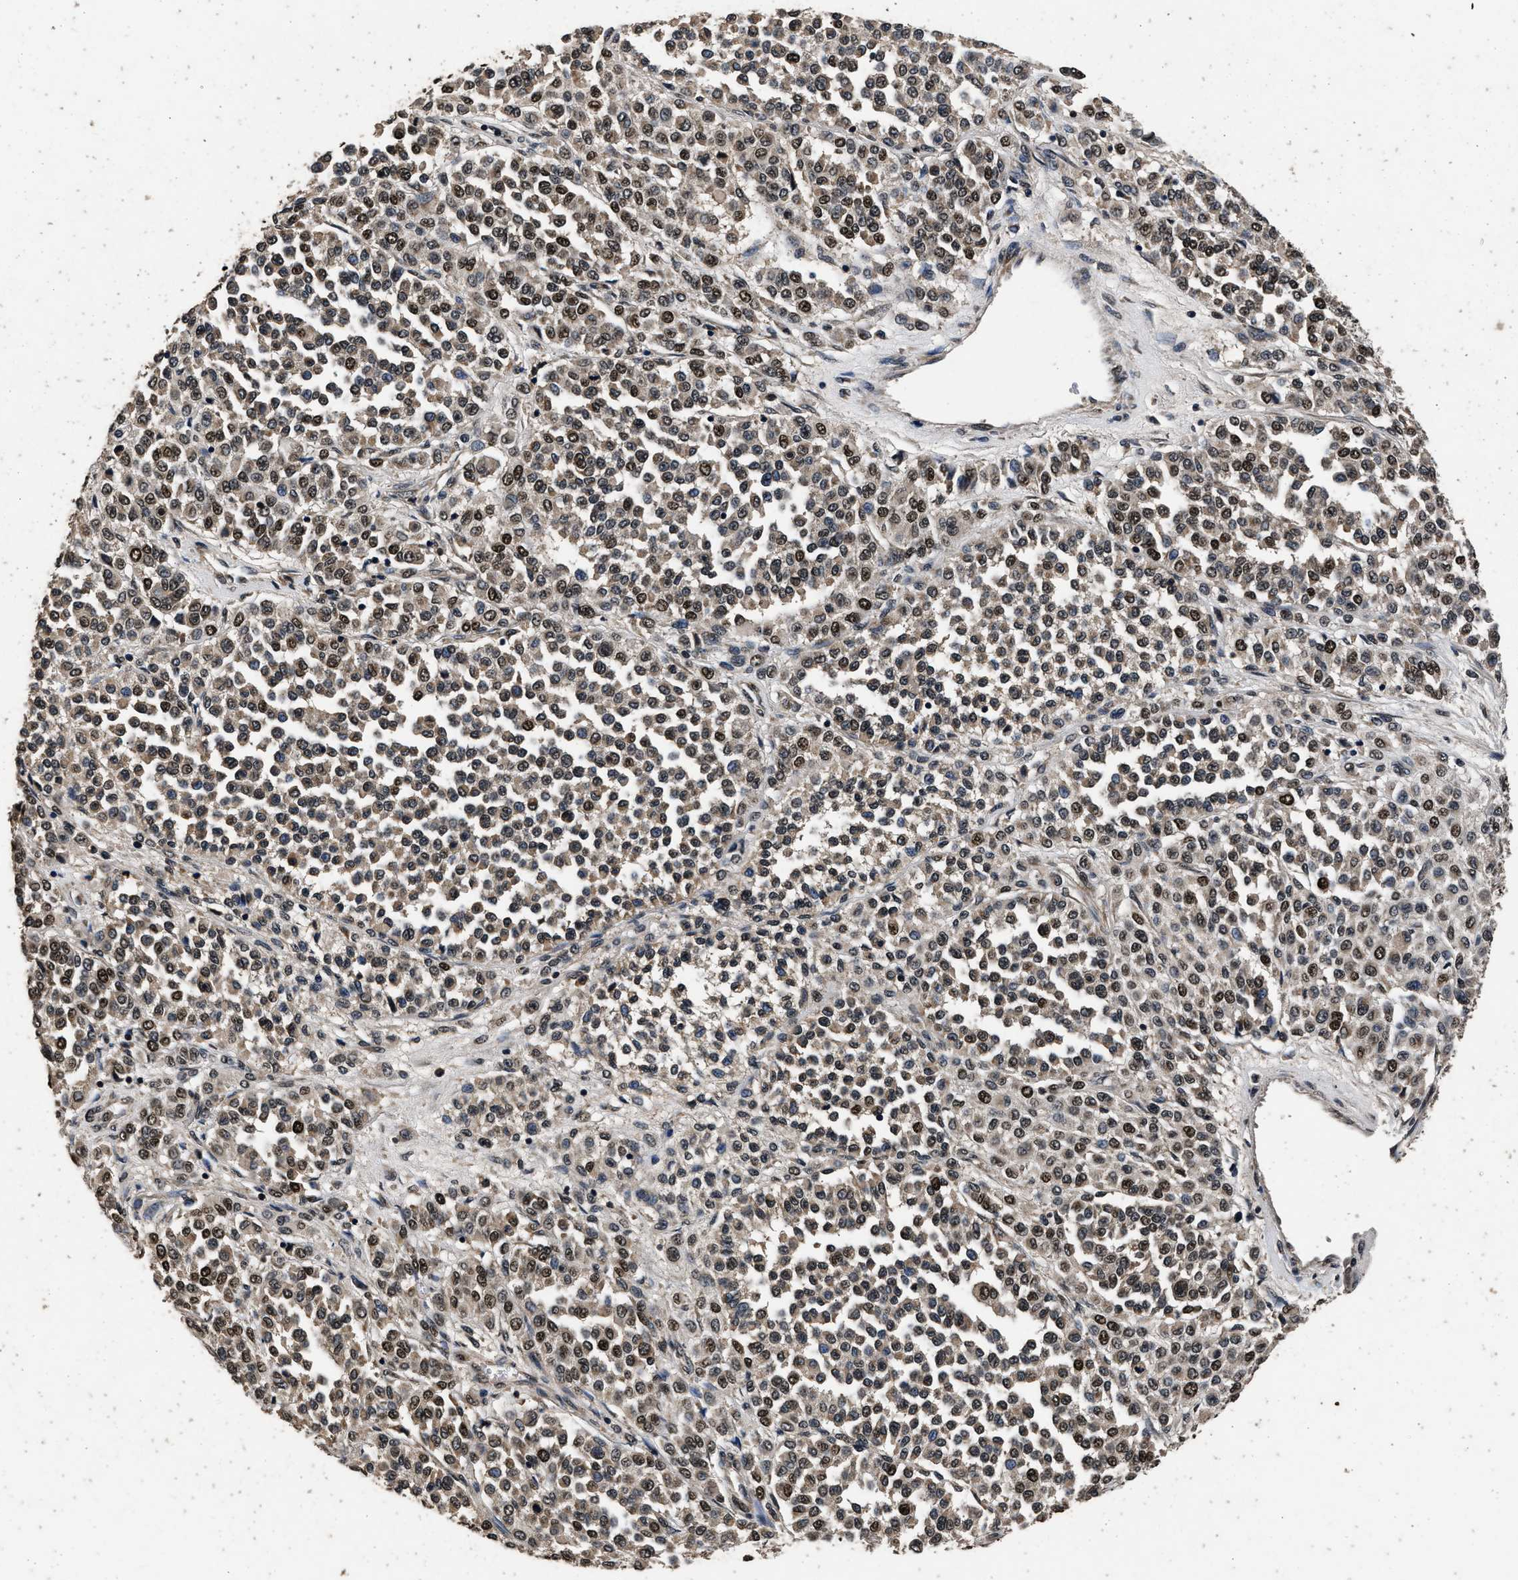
{"staining": {"intensity": "moderate", "quantity": ">75%", "location": "nuclear"}, "tissue": "melanoma", "cell_type": "Tumor cells", "image_type": "cancer", "snomed": [{"axis": "morphology", "description": "Malignant melanoma, Metastatic site"}, {"axis": "topography", "description": "Pancreas"}], "caption": "Immunohistochemistry (IHC) of melanoma displays medium levels of moderate nuclear positivity in about >75% of tumor cells. The protein is shown in brown color, while the nuclei are stained blue.", "gene": "CSTF1", "patient": {"sex": "female", "age": 30}}